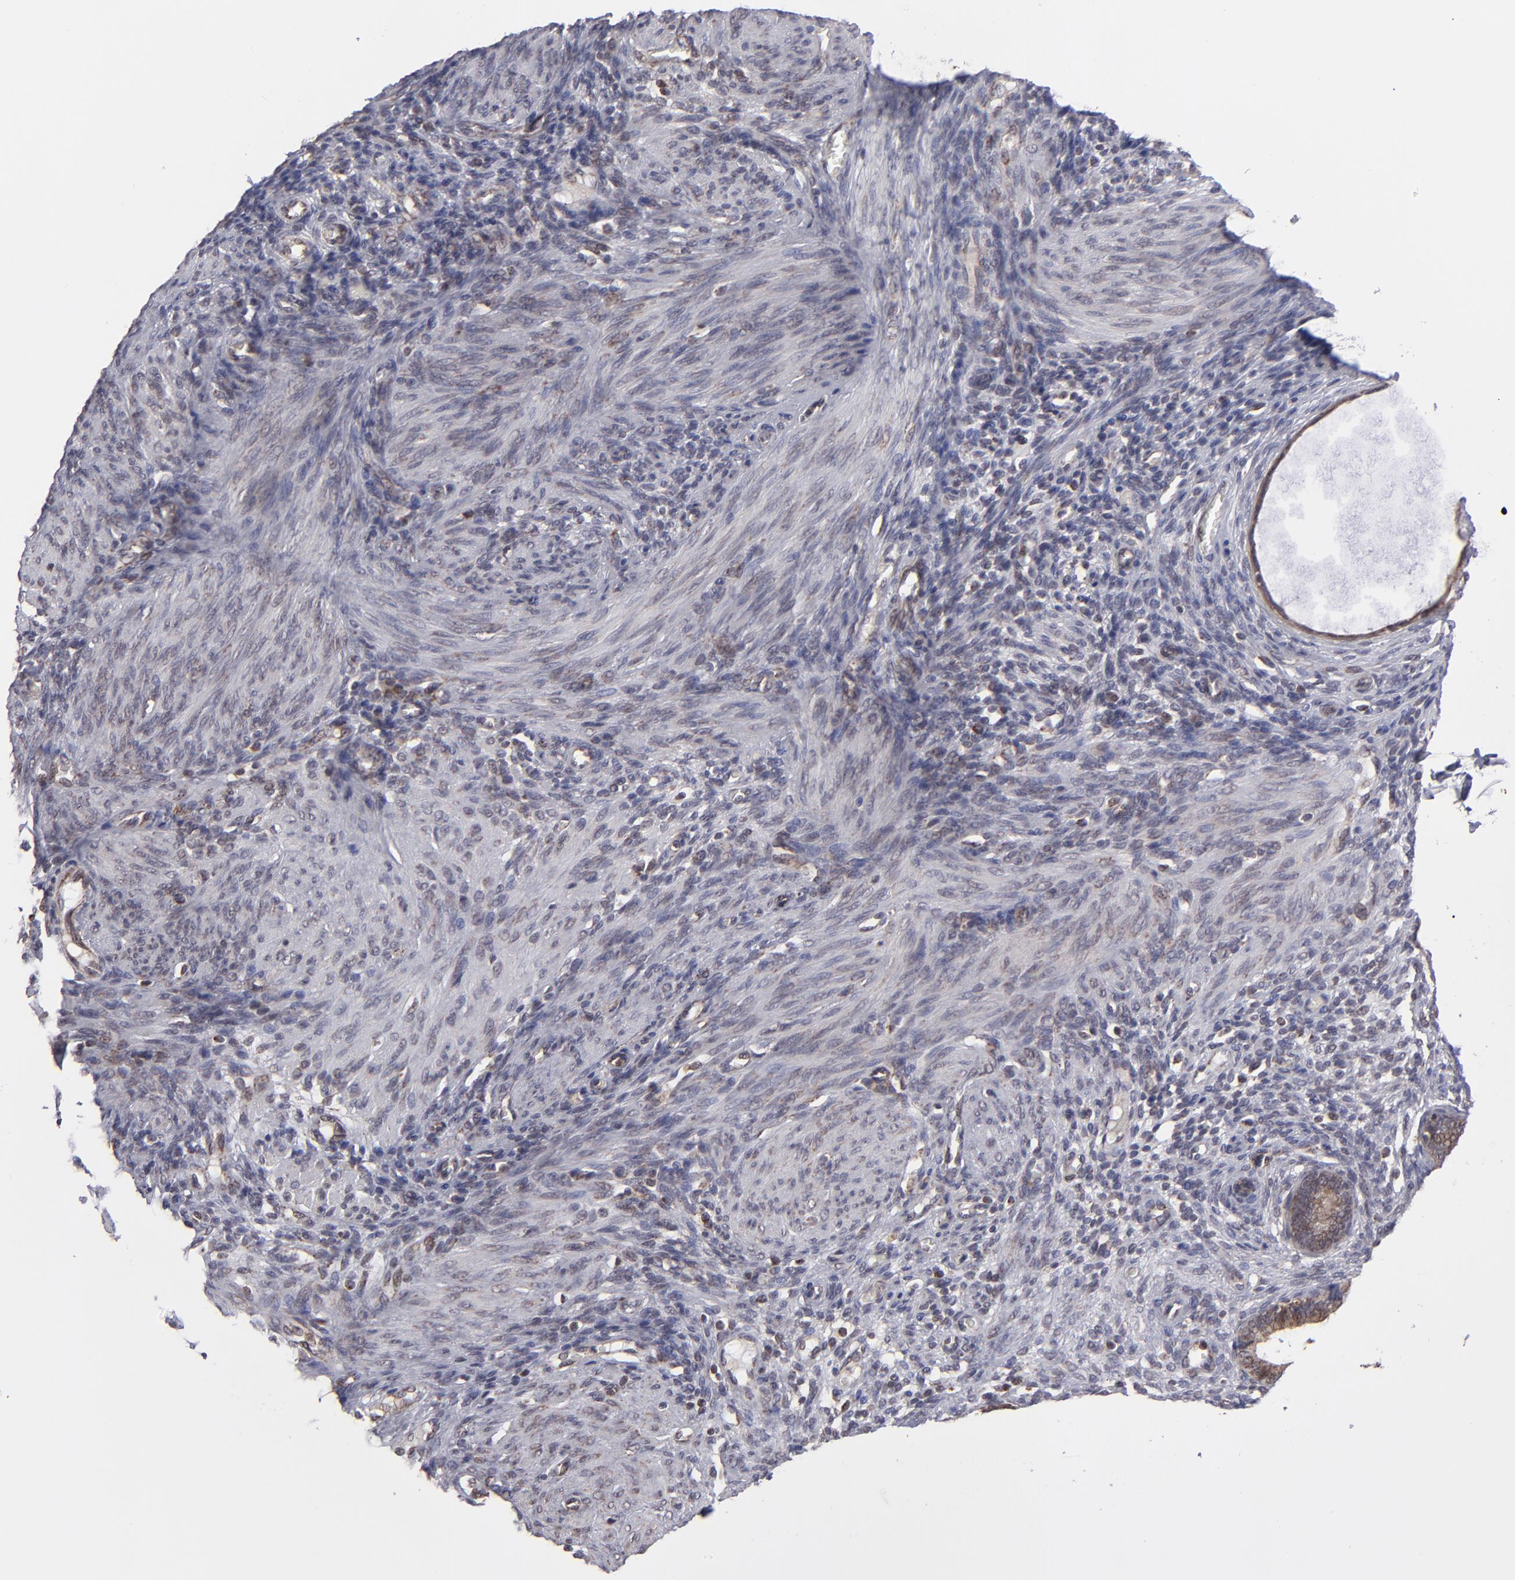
{"staining": {"intensity": "weak", "quantity": "<25%", "location": "nuclear"}, "tissue": "endometrium", "cell_type": "Cells in endometrial stroma", "image_type": "normal", "snomed": [{"axis": "morphology", "description": "Normal tissue, NOS"}, {"axis": "topography", "description": "Endometrium"}], "caption": "This image is of normal endometrium stained with immunohistochemistry (IHC) to label a protein in brown with the nuclei are counter-stained blue. There is no positivity in cells in endometrial stroma. (DAB (3,3'-diaminobenzidine) IHC, high magnification).", "gene": "SLC15A1", "patient": {"sex": "female", "age": 72}}